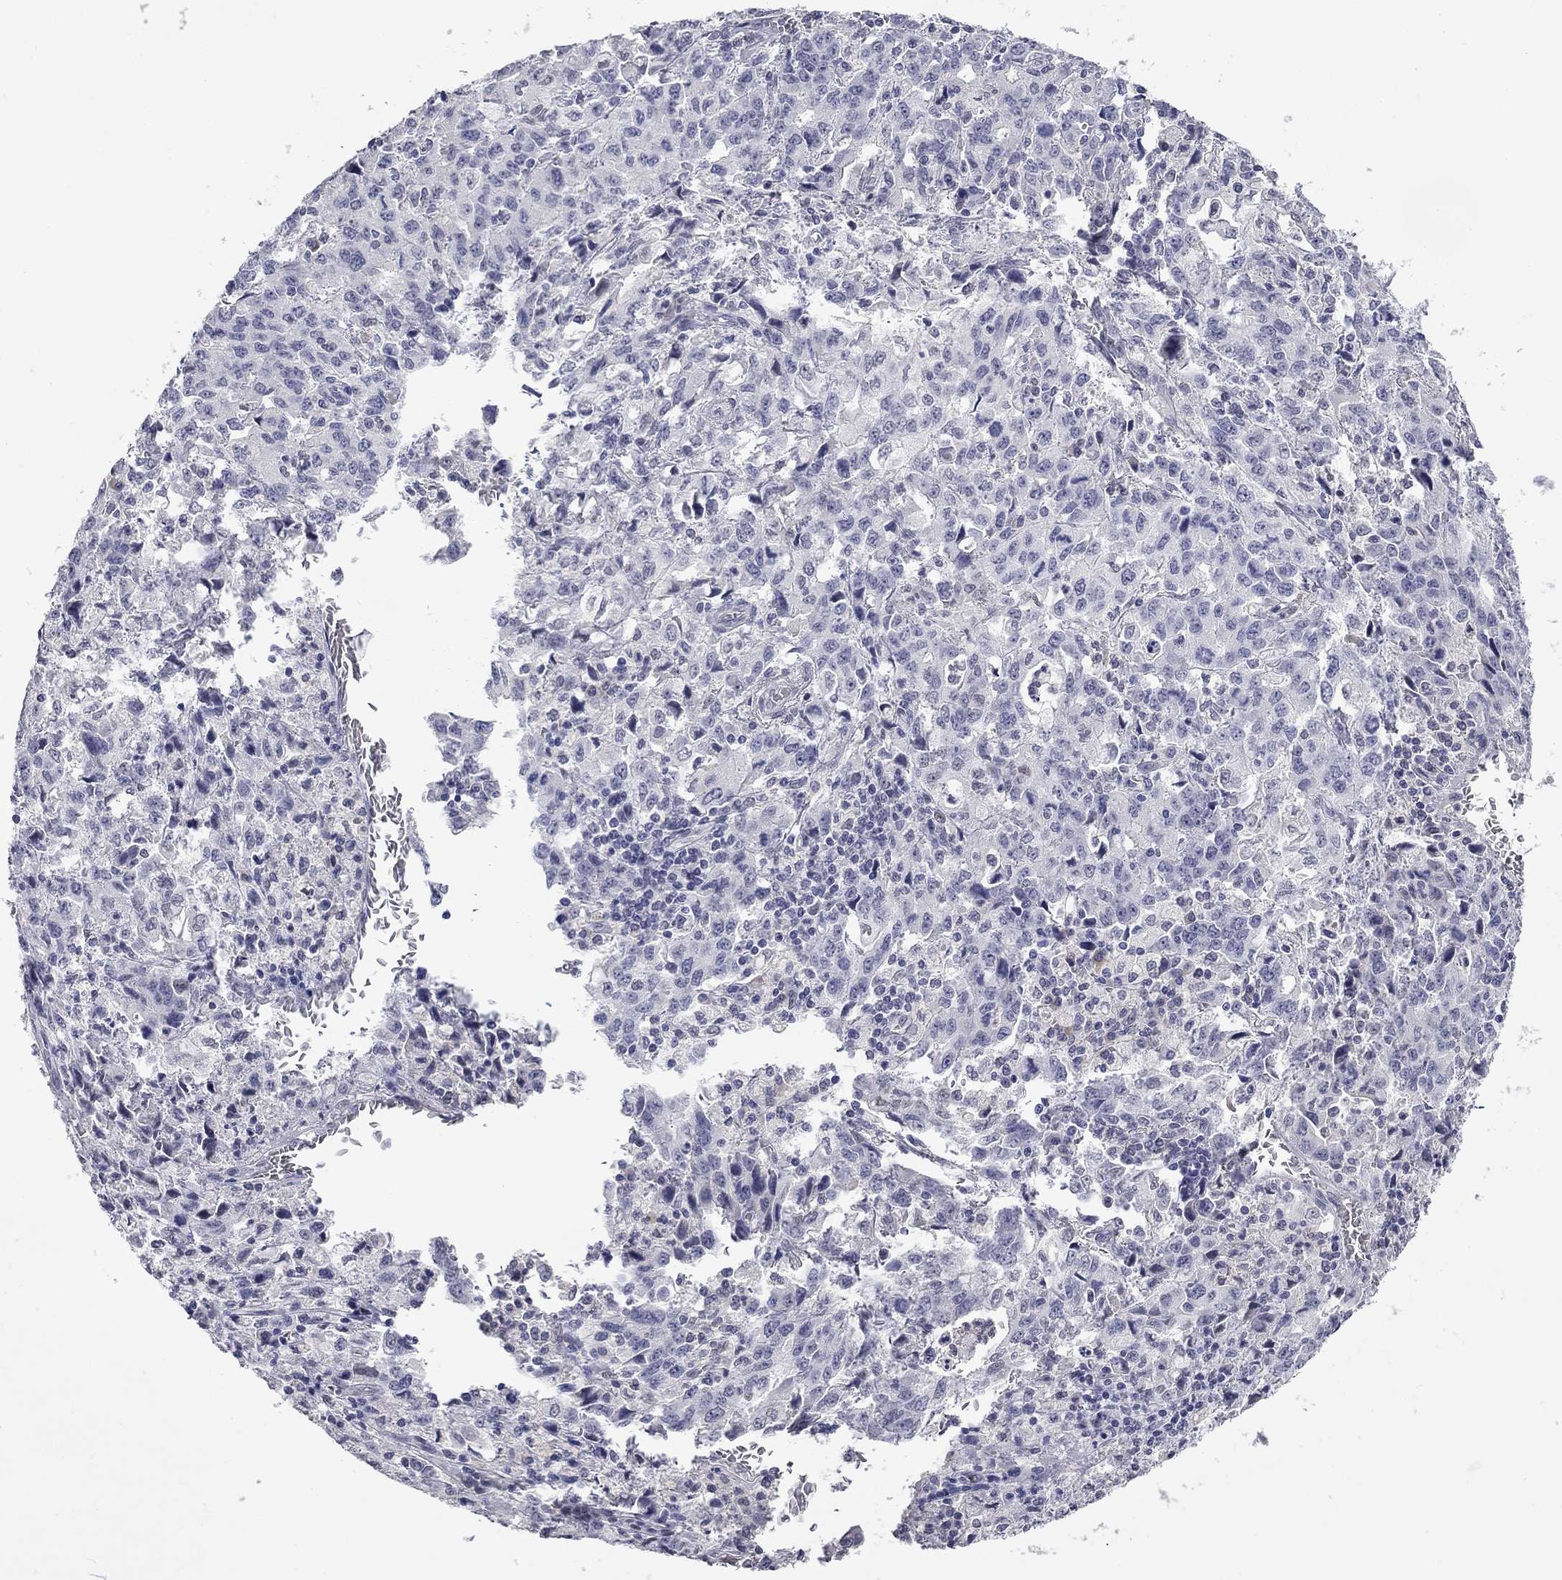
{"staining": {"intensity": "negative", "quantity": "none", "location": "none"}, "tissue": "stomach cancer", "cell_type": "Tumor cells", "image_type": "cancer", "snomed": [{"axis": "morphology", "description": "Adenocarcinoma, NOS"}, {"axis": "topography", "description": "Stomach, upper"}], "caption": "Immunohistochemistry of stomach cancer displays no positivity in tumor cells.", "gene": "SLC51A", "patient": {"sex": "male", "age": 85}}